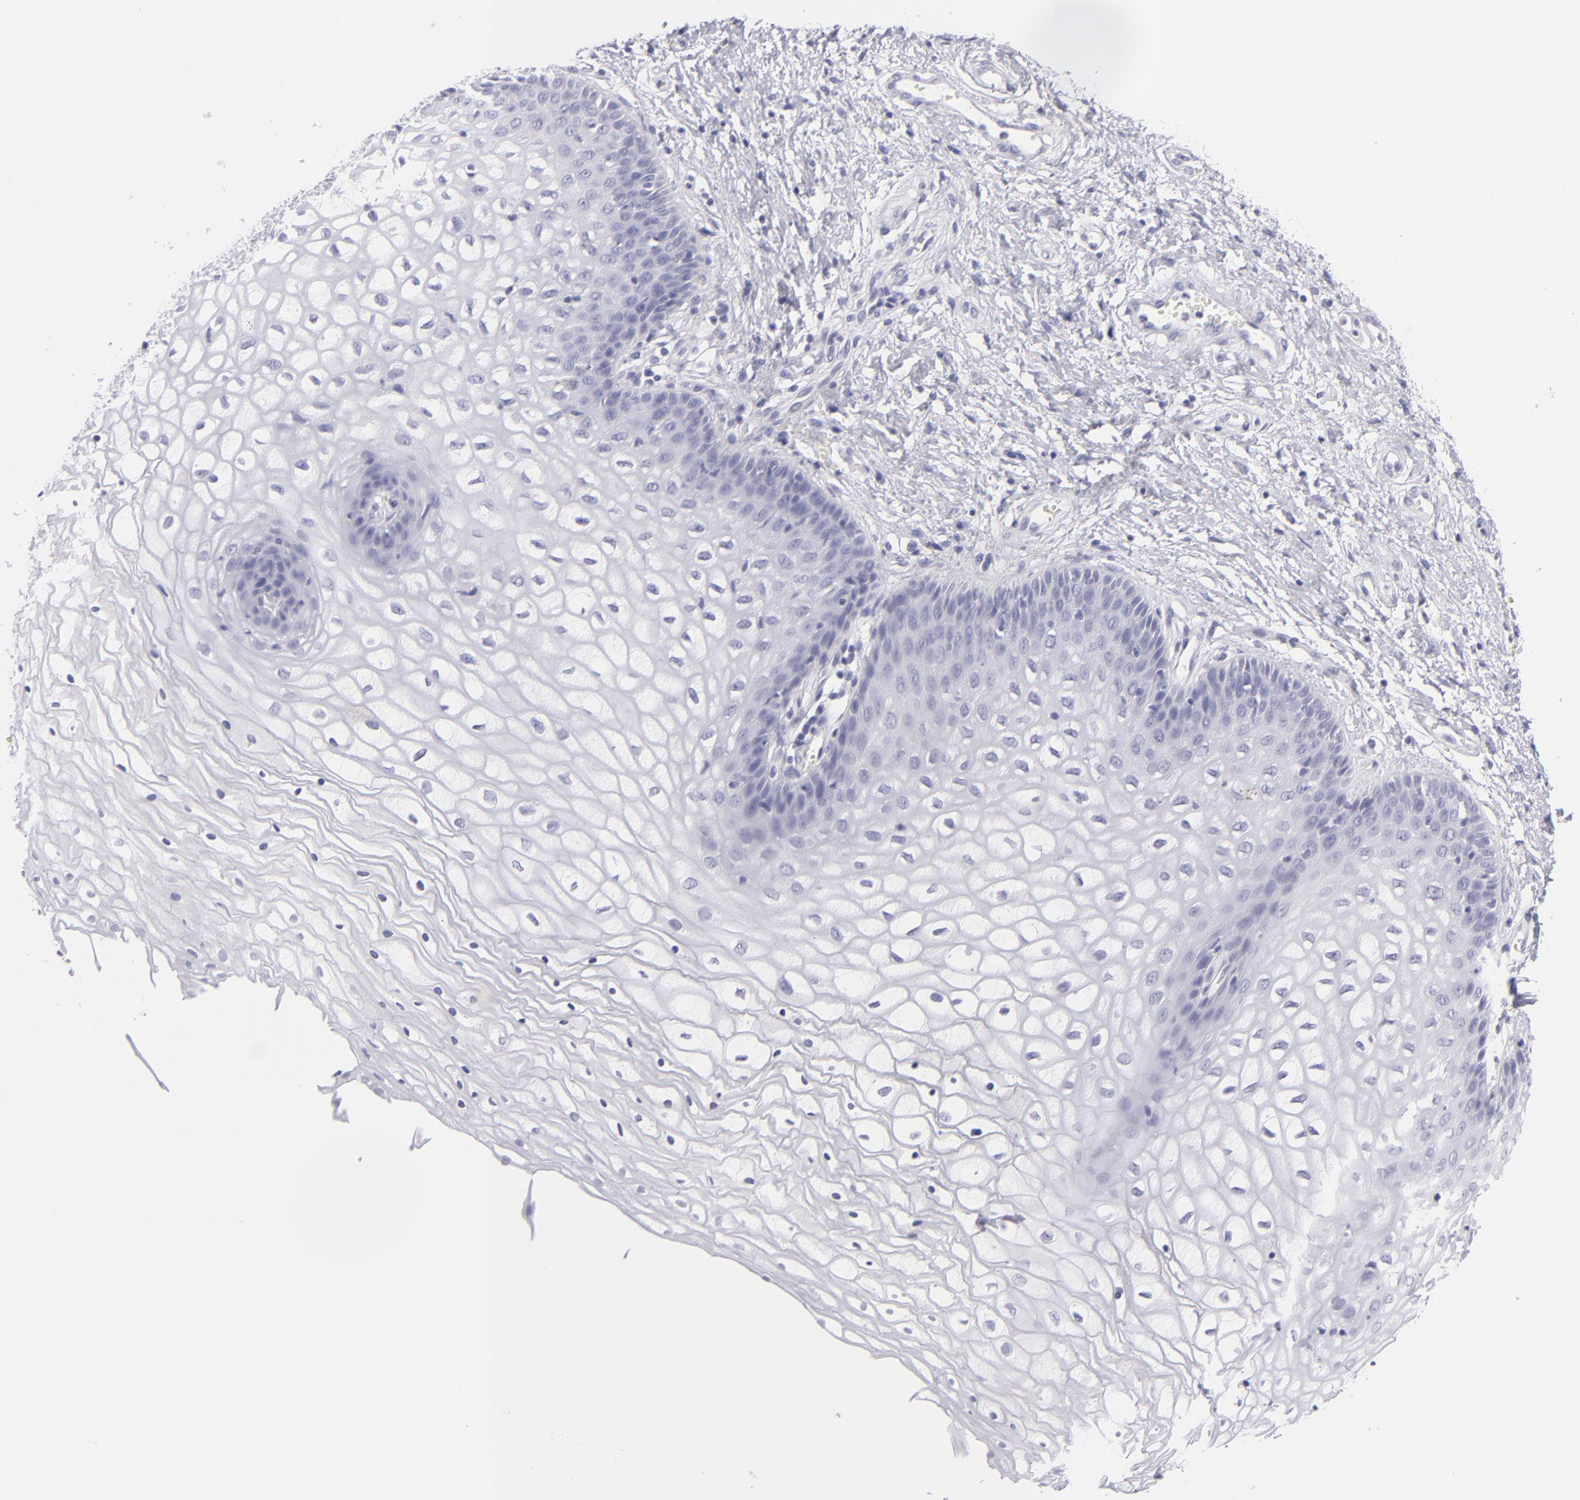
{"staining": {"intensity": "negative", "quantity": "none", "location": "none"}, "tissue": "vagina", "cell_type": "Squamous epithelial cells", "image_type": "normal", "snomed": [{"axis": "morphology", "description": "Normal tissue, NOS"}, {"axis": "topography", "description": "Vagina"}], "caption": "High magnification brightfield microscopy of normal vagina stained with DAB (3,3'-diaminobenzidine) (brown) and counterstained with hematoxylin (blue): squamous epithelial cells show no significant staining. (Brightfield microscopy of DAB IHC at high magnification).", "gene": "PVALB", "patient": {"sex": "female", "age": 34}}